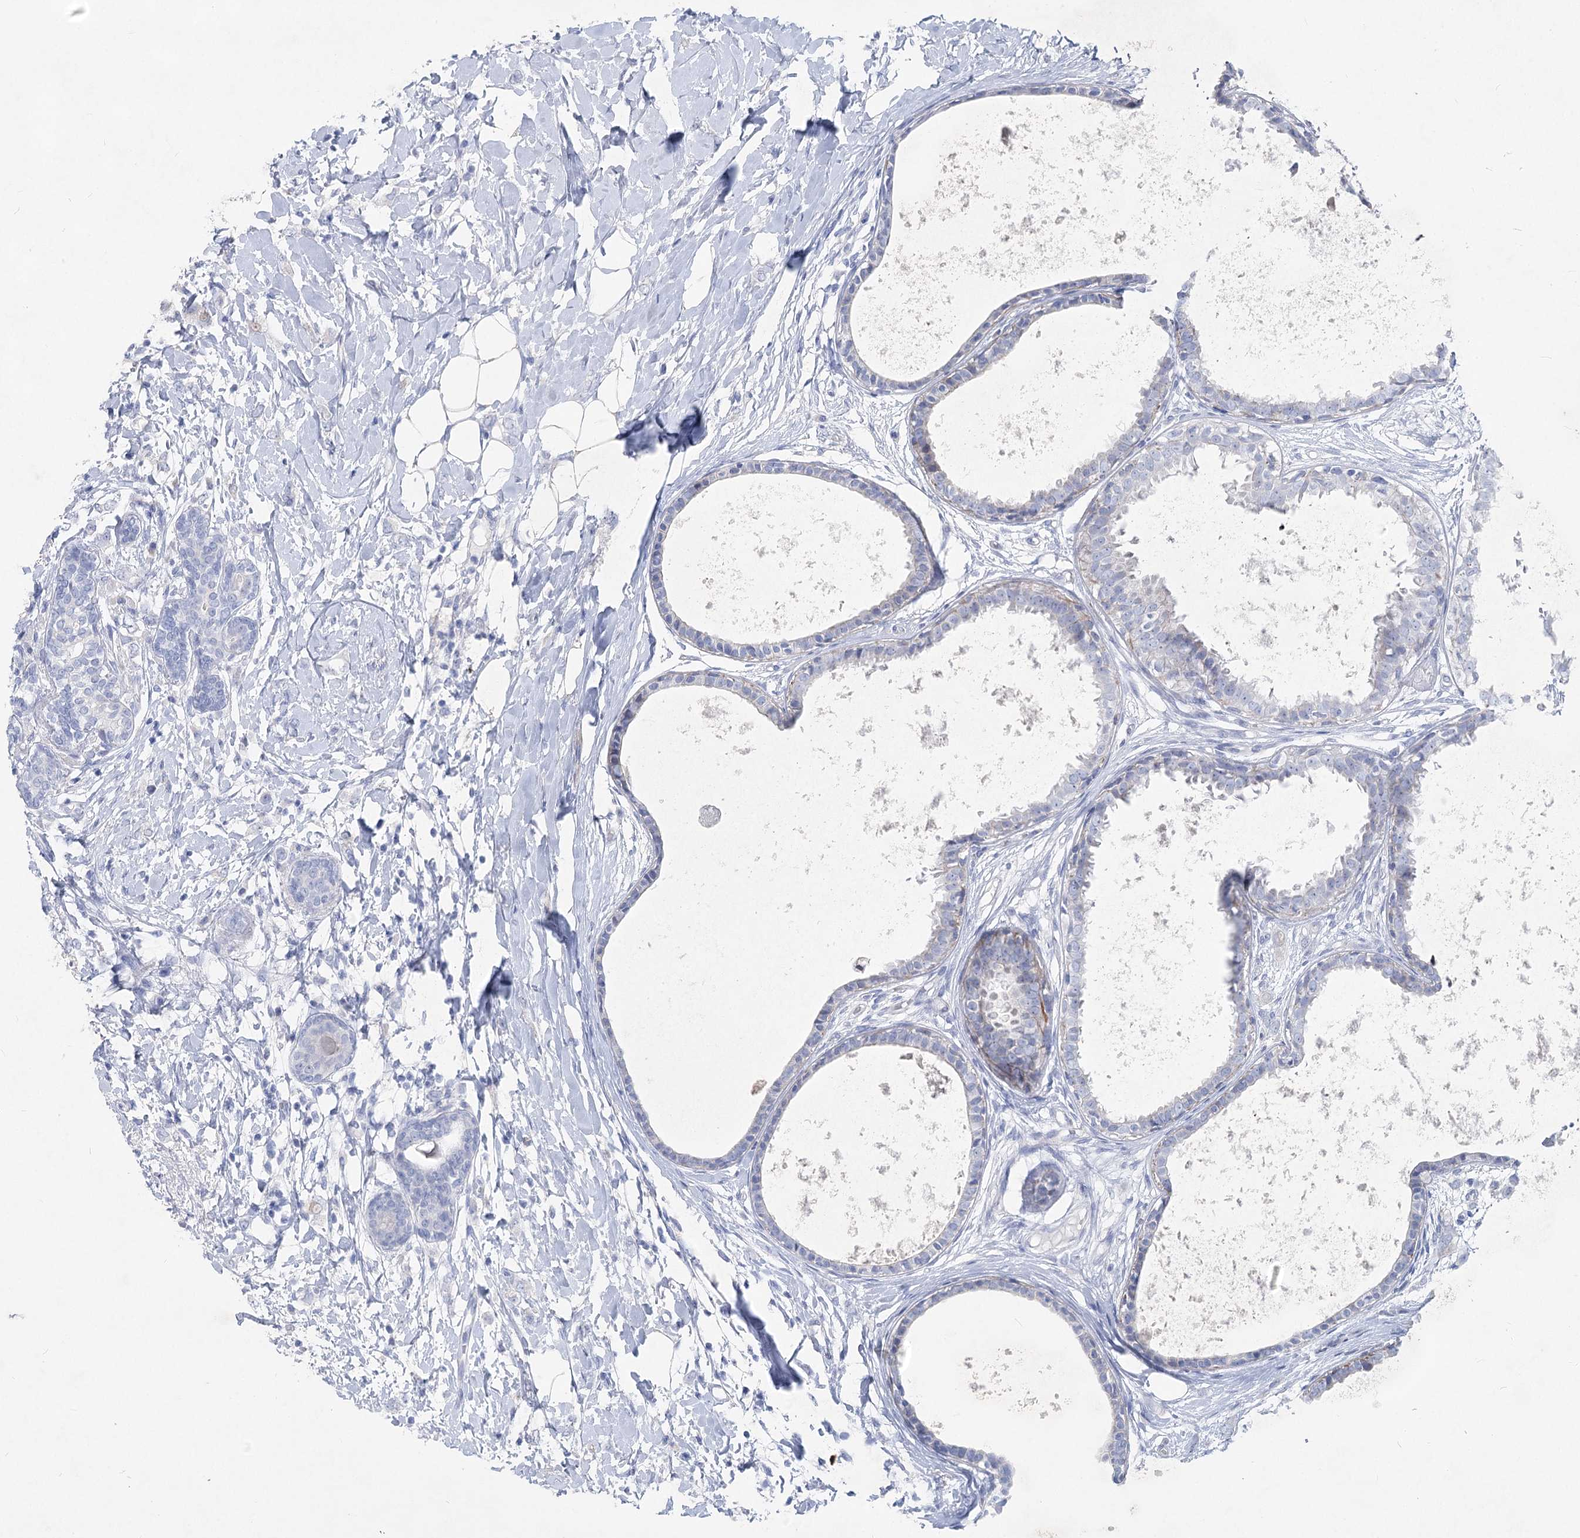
{"staining": {"intensity": "negative", "quantity": "none", "location": "none"}, "tissue": "breast cancer", "cell_type": "Tumor cells", "image_type": "cancer", "snomed": [{"axis": "morphology", "description": "Normal tissue, NOS"}, {"axis": "morphology", "description": "Lobular carcinoma"}, {"axis": "topography", "description": "Breast"}], "caption": "DAB (3,3'-diaminobenzidine) immunohistochemical staining of breast cancer (lobular carcinoma) displays no significant positivity in tumor cells.", "gene": "WDR74", "patient": {"sex": "female", "age": 47}}